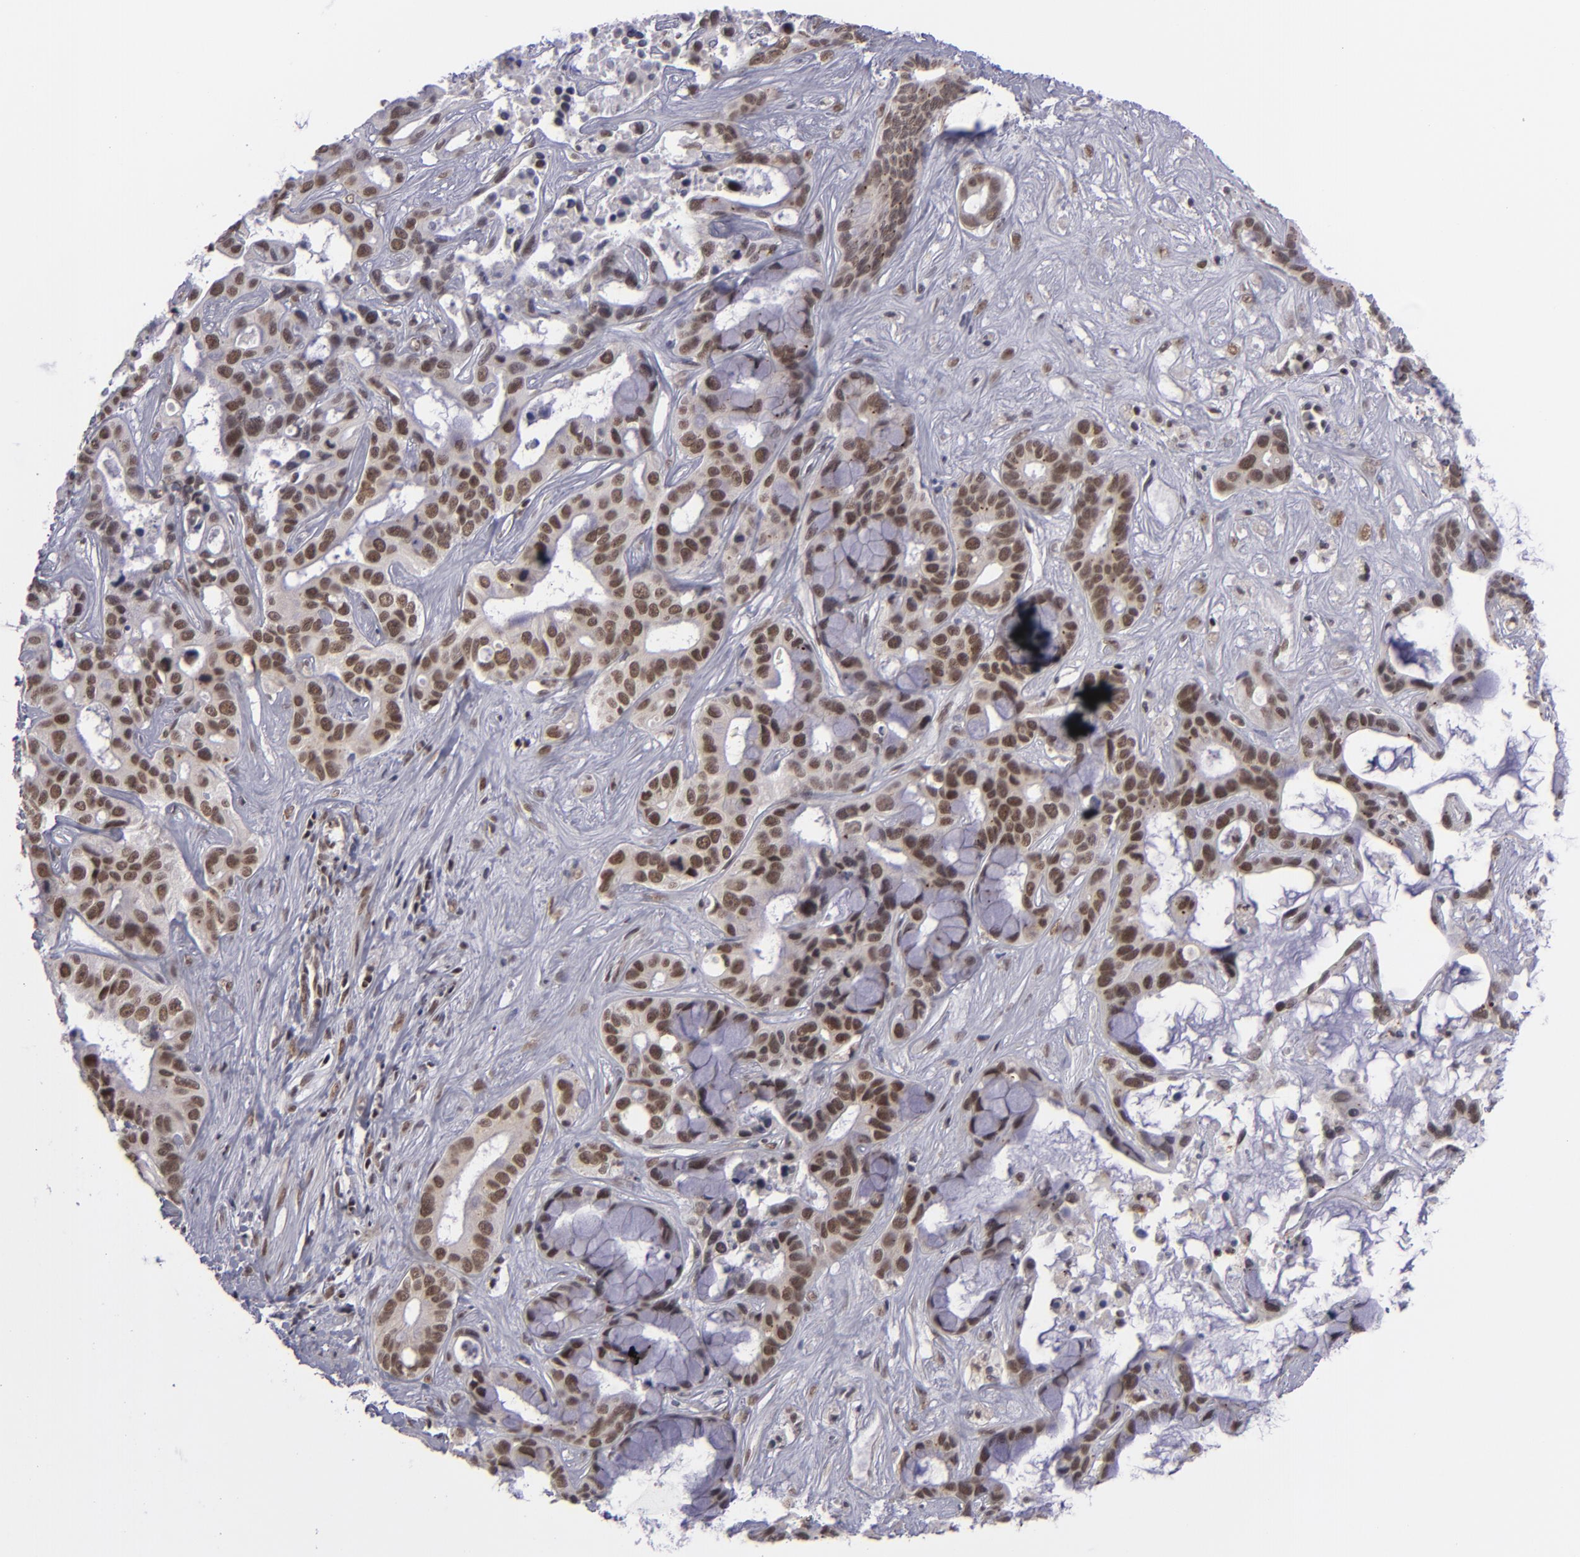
{"staining": {"intensity": "moderate", "quantity": ">75%", "location": "nuclear"}, "tissue": "liver cancer", "cell_type": "Tumor cells", "image_type": "cancer", "snomed": [{"axis": "morphology", "description": "Cholangiocarcinoma"}, {"axis": "topography", "description": "Liver"}], "caption": "Liver cancer was stained to show a protein in brown. There is medium levels of moderate nuclear expression in about >75% of tumor cells.", "gene": "MLLT3", "patient": {"sex": "female", "age": 65}}